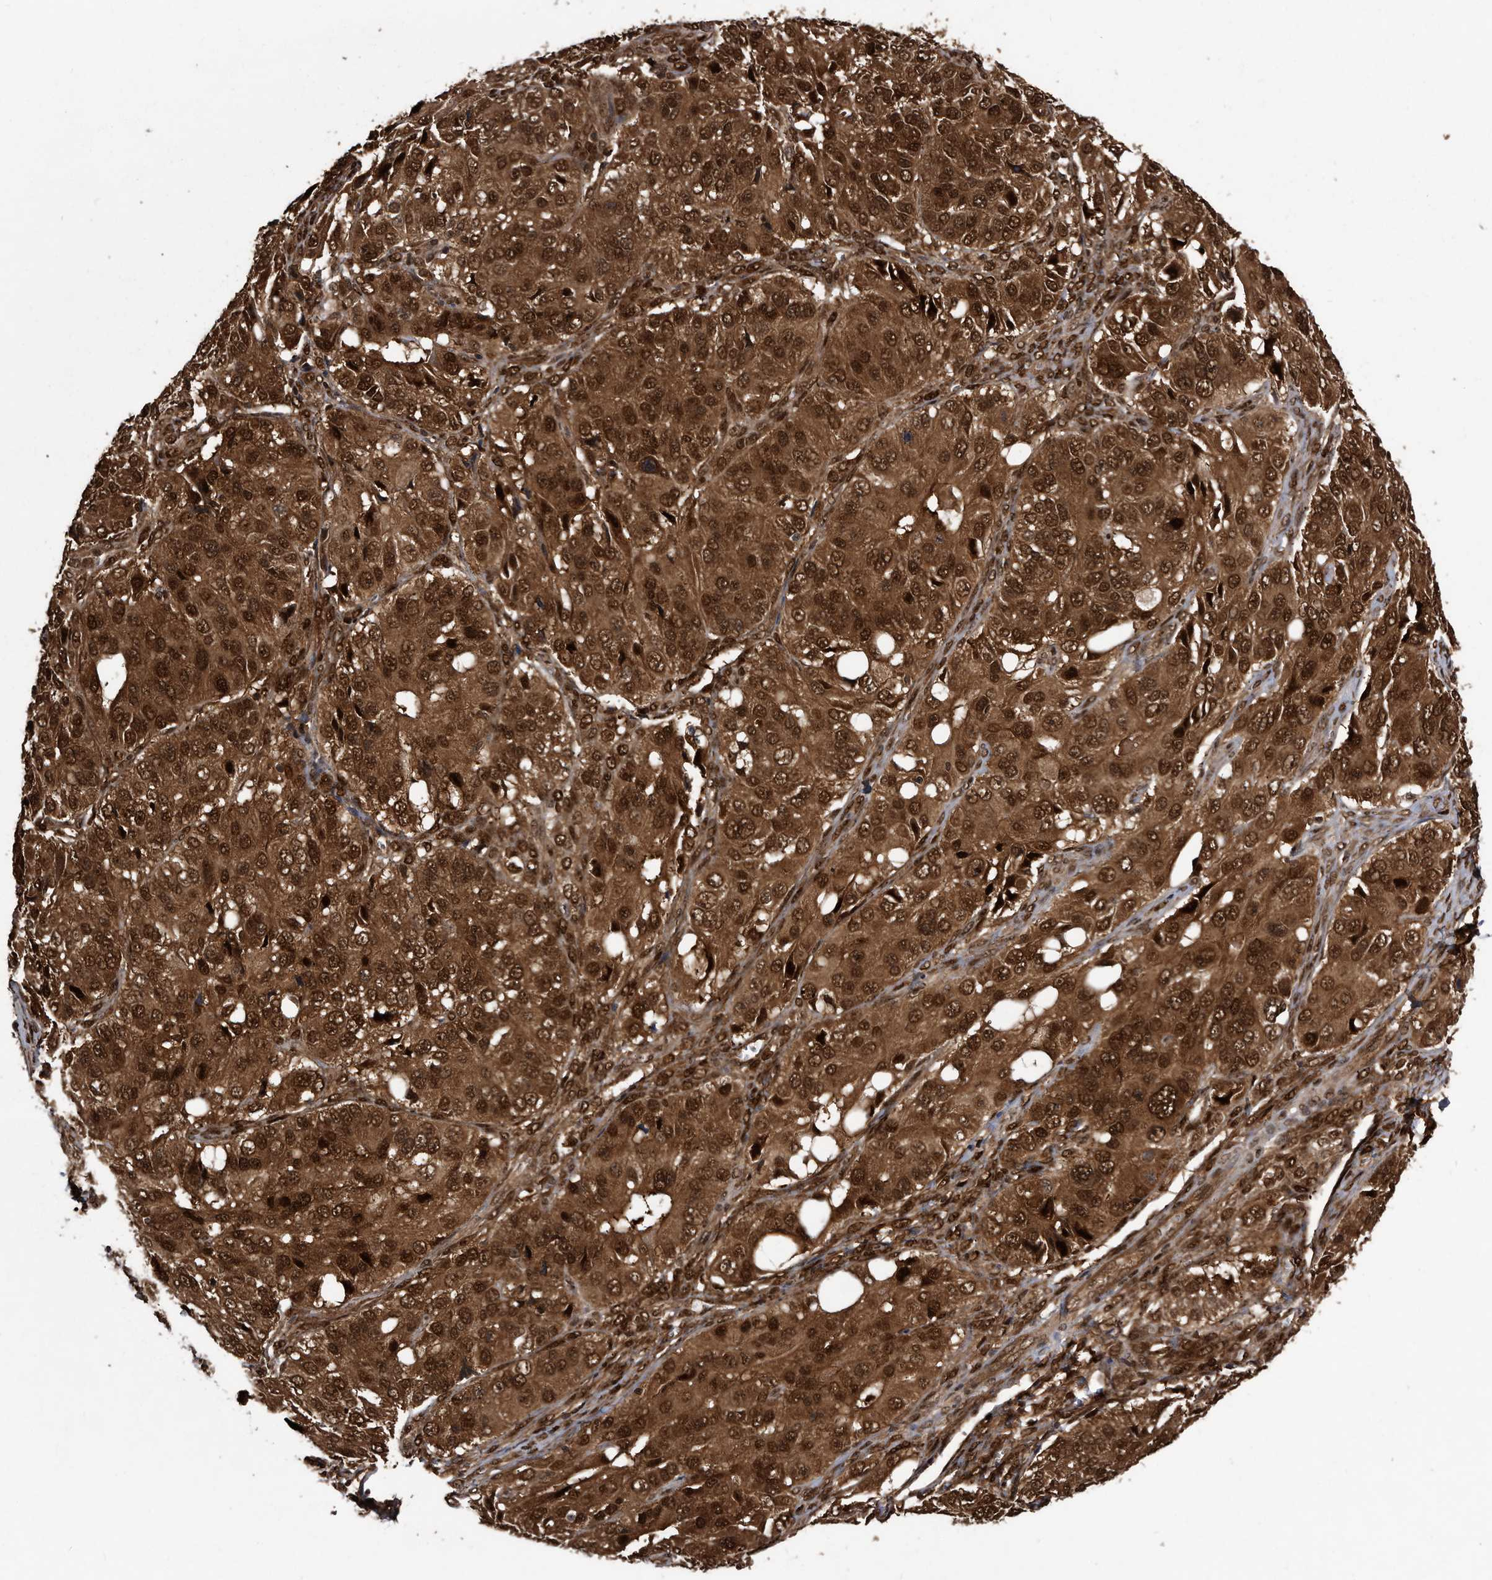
{"staining": {"intensity": "strong", "quantity": ">75%", "location": "cytoplasmic/membranous,nuclear"}, "tissue": "ovarian cancer", "cell_type": "Tumor cells", "image_type": "cancer", "snomed": [{"axis": "morphology", "description": "Carcinoma, endometroid"}, {"axis": "topography", "description": "Ovary"}], "caption": "This is an image of IHC staining of ovarian cancer (endometroid carcinoma), which shows strong positivity in the cytoplasmic/membranous and nuclear of tumor cells.", "gene": "RAD23B", "patient": {"sex": "female", "age": 51}}